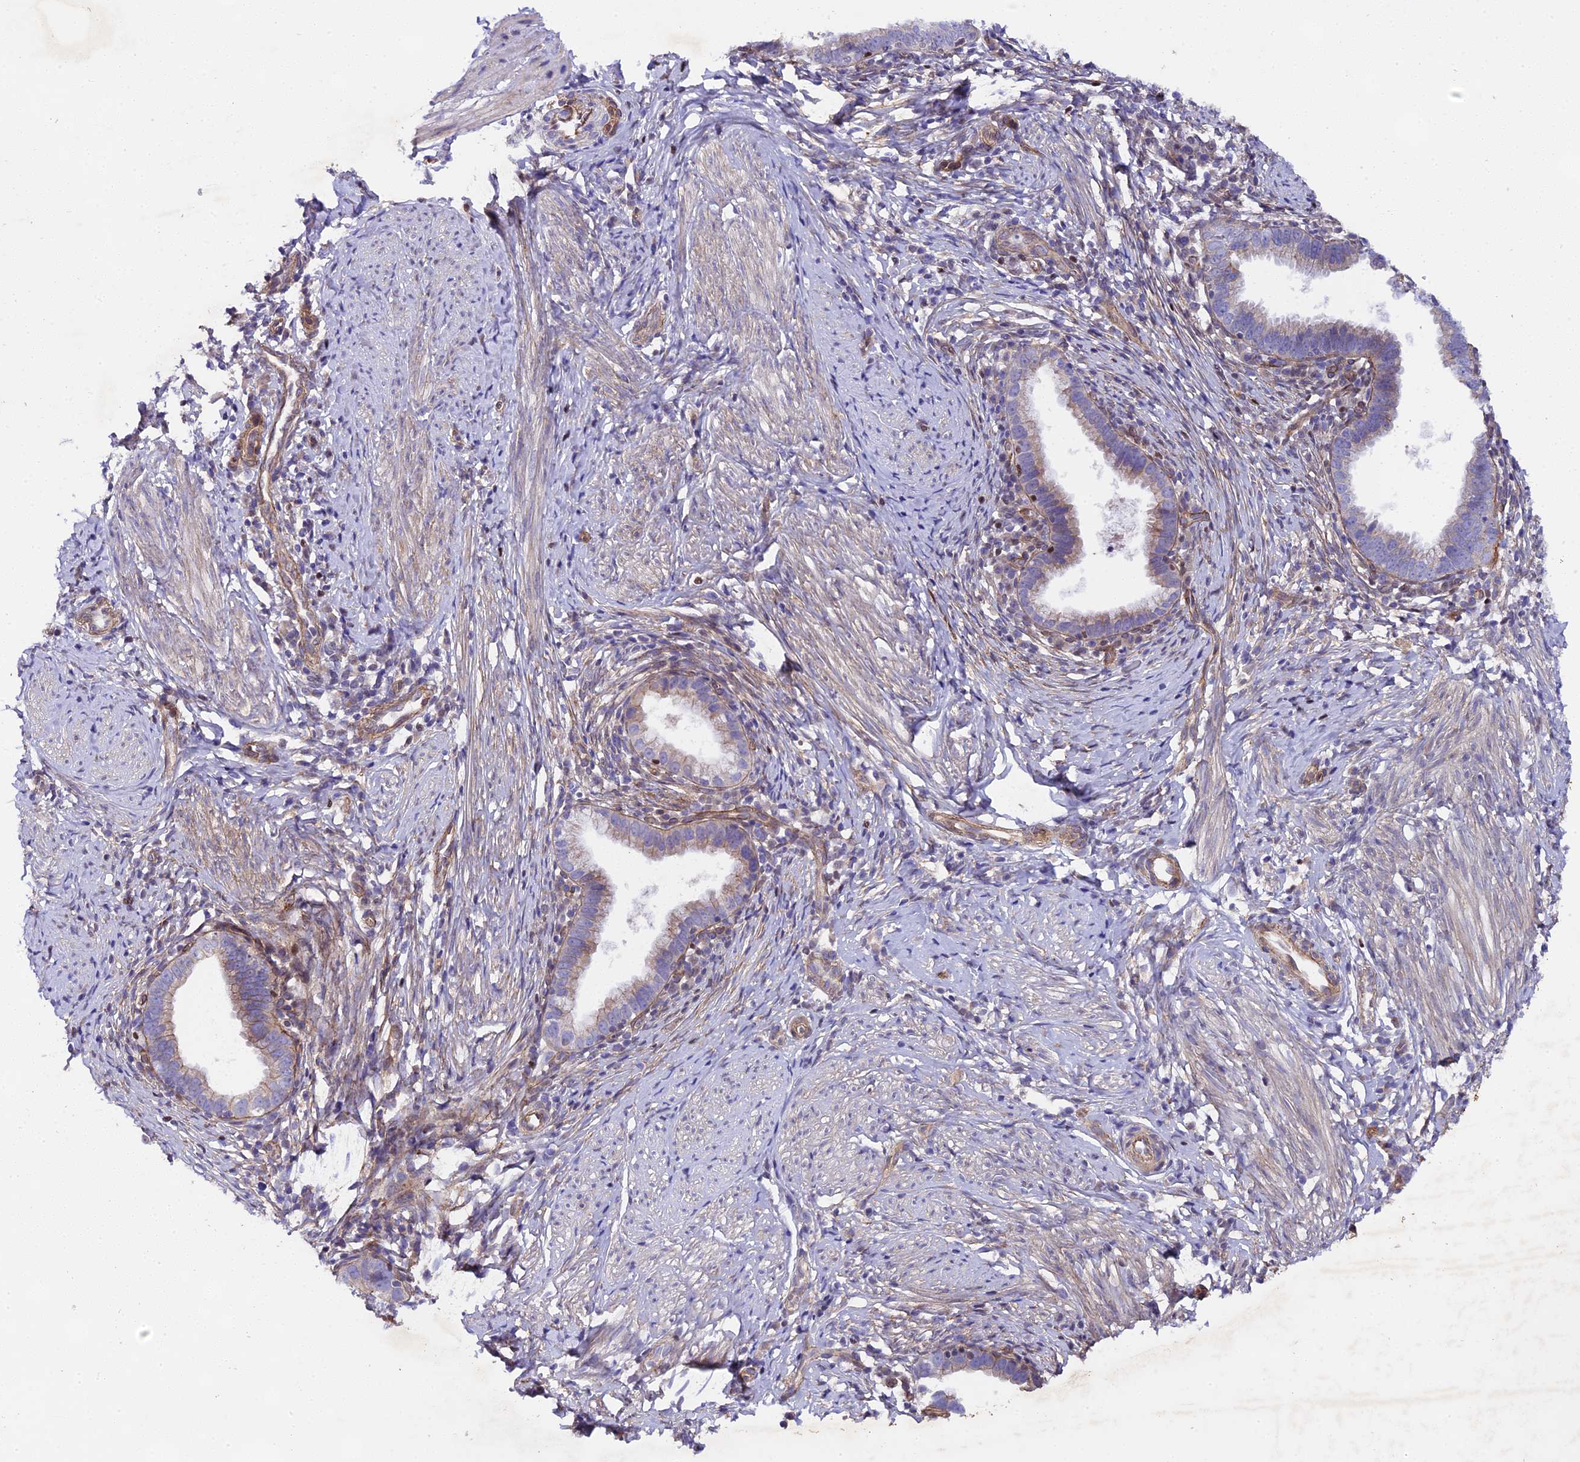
{"staining": {"intensity": "weak", "quantity": "25%-75%", "location": "cytoplasmic/membranous"}, "tissue": "cervical cancer", "cell_type": "Tumor cells", "image_type": "cancer", "snomed": [{"axis": "morphology", "description": "Adenocarcinoma, NOS"}, {"axis": "topography", "description": "Cervix"}], "caption": "Human cervical cancer stained for a protein (brown) reveals weak cytoplasmic/membranous positive staining in approximately 25%-75% of tumor cells.", "gene": "SP4", "patient": {"sex": "female", "age": 36}}